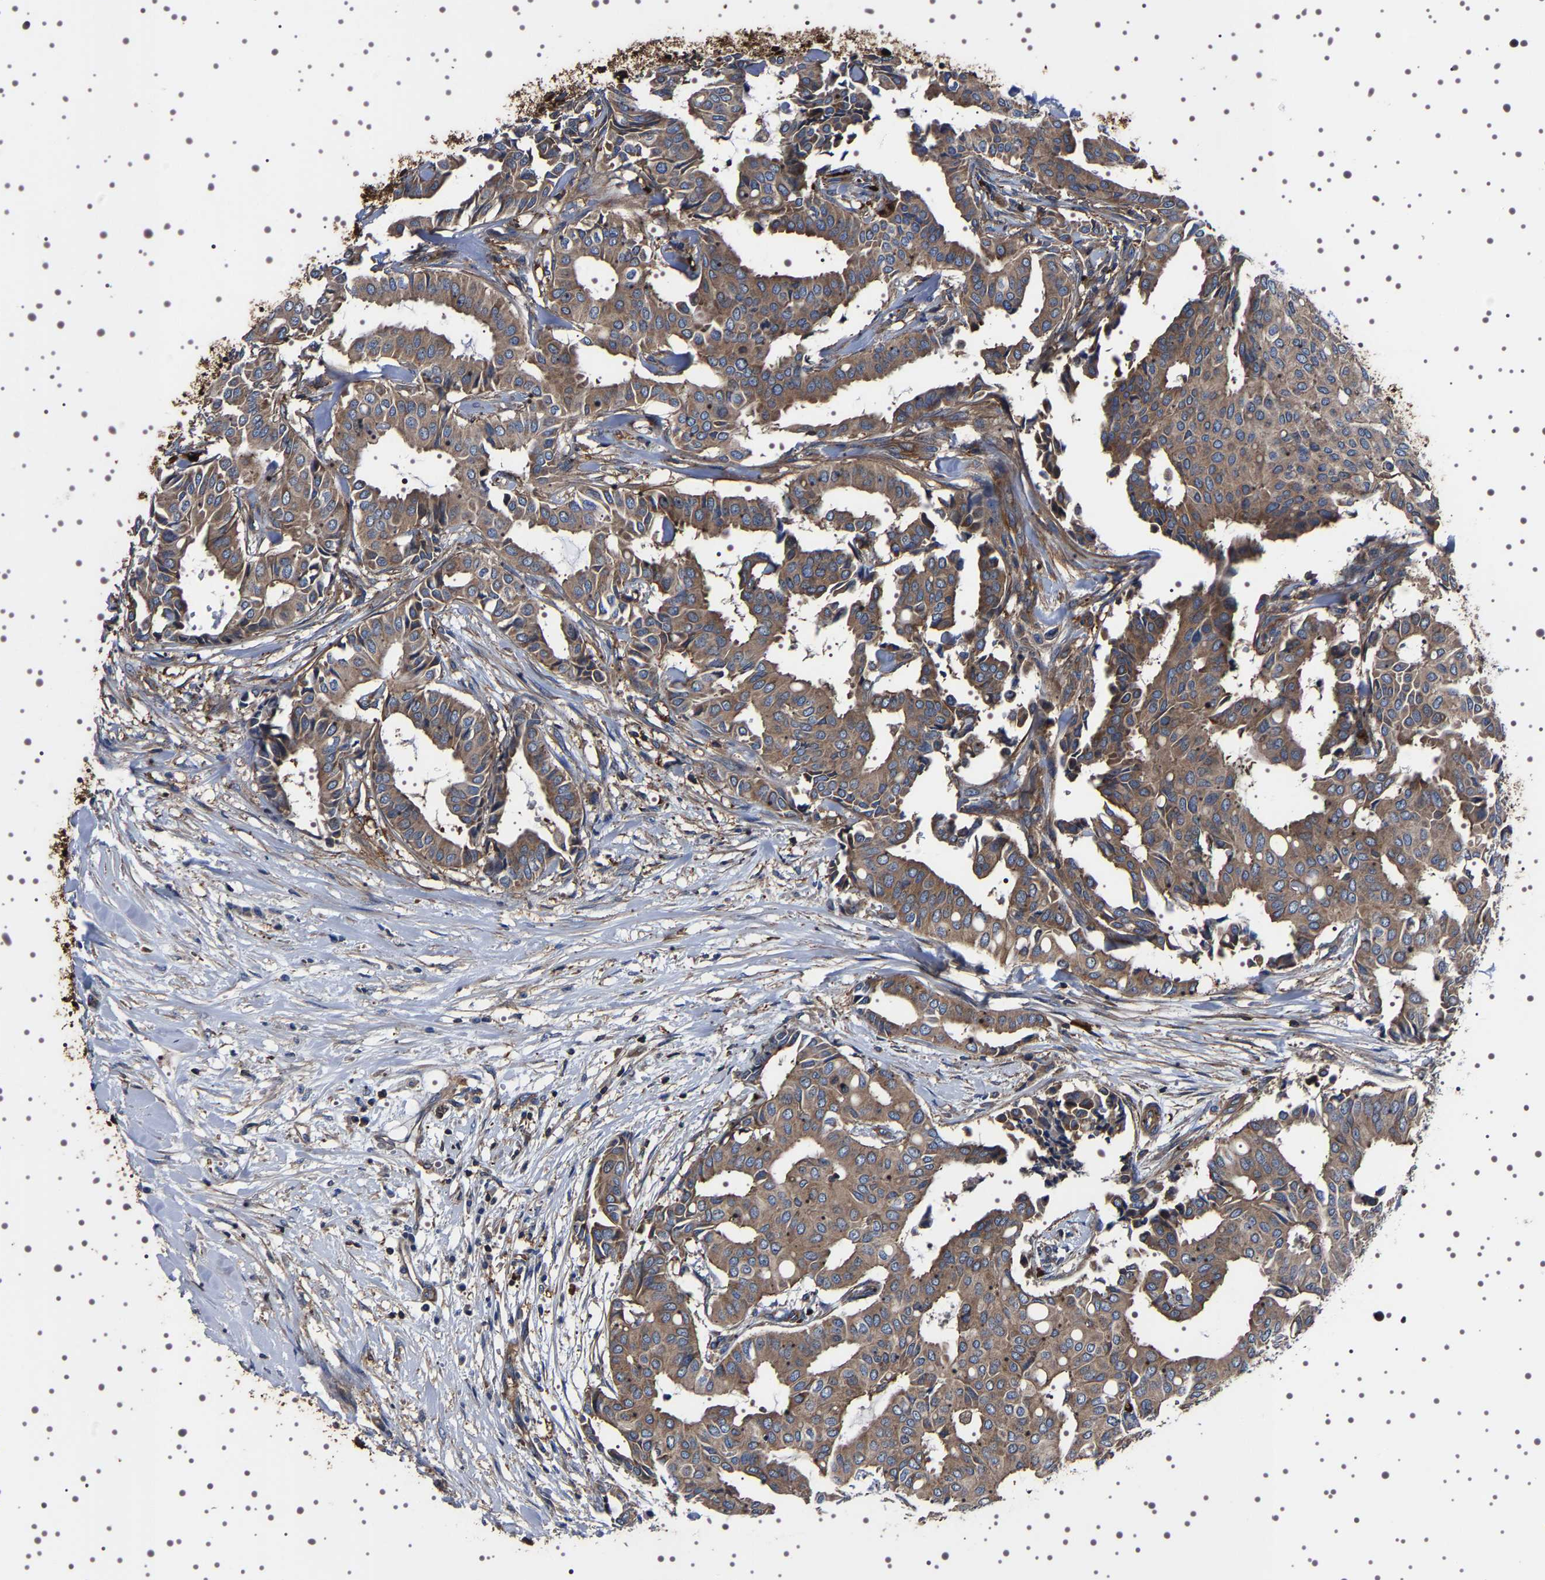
{"staining": {"intensity": "moderate", "quantity": ">75%", "location": "cytoplasmic/membranous"}, "tissue": "head and neck cancer", "cell_type": "Tumor cells", "image_type": "cancer", "snomed": [{"axis": "morphology", "description": "Adenocarcinoma, NOS"}, {"axis": "topography", "description": "Salivary gland"}, {"axis": "topography", "description": "Head-Neck"}], "caption": "Head and neck cancer (adenocarcinoma) was stained to show a protein in brown. There is medium levels of moderate cytoplasmic/membranous staining in about >75% of tumor cells.", "gene": "WDR1", "patient": {"sex": "female", "age": 59}}